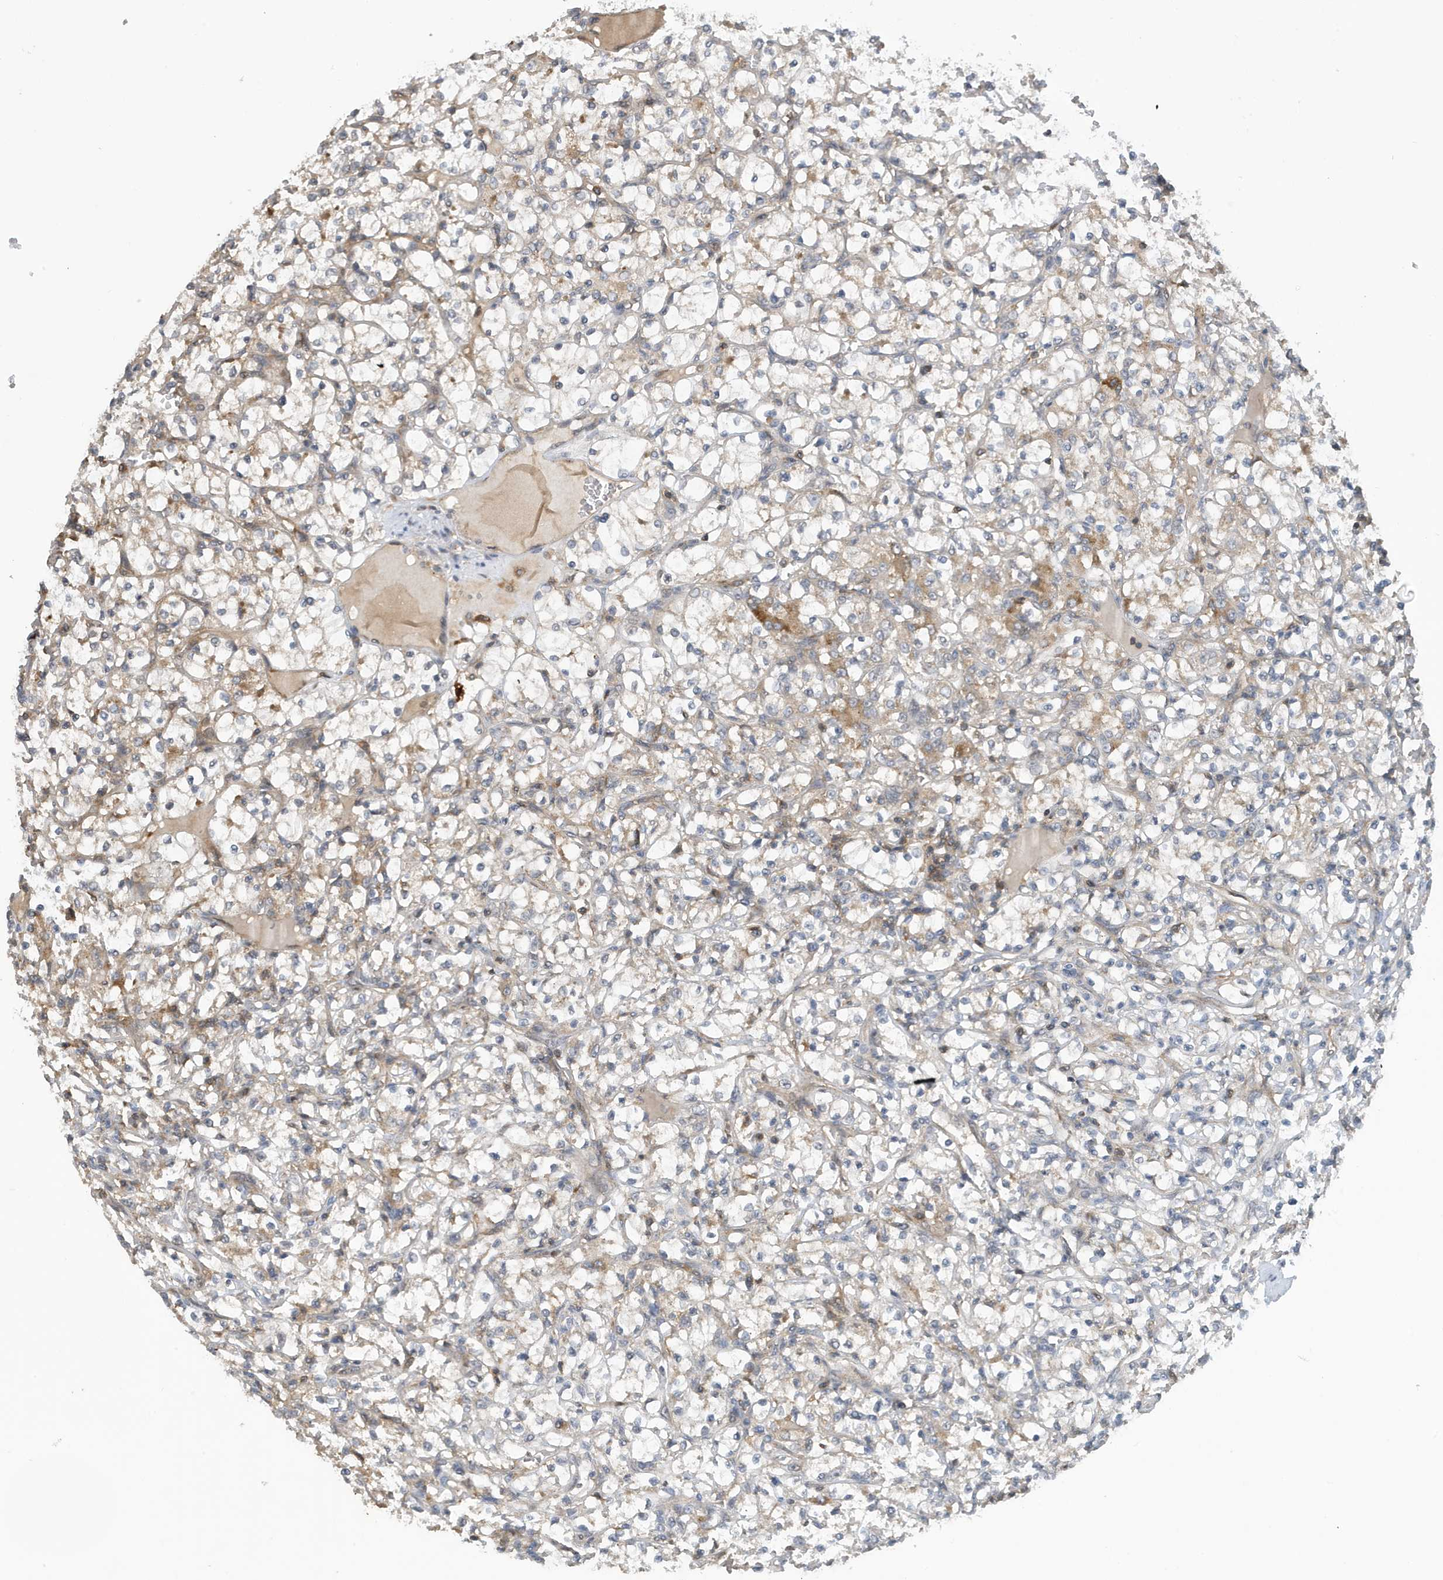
{"staining": {"intensity": "weak", "quantity": "<25%", "location": "cytoplasmic/membranous"}, "tissue": "renal cancer", "cell_type": "Tumor cells", "image_type": "cancer", "snomed": [{"axis": "morphology", "description": "Adenocarcinoma, NOS"}, {"axis": "topography", "description": "Kidney"}], "caption": "Human adenocarcinoma (renal) stained for a protein using immunohistochemistry demonstrates no positivity in tumor cells.", "gene": "NSUN3", "patient": {"sex": "female", "age": 69}}